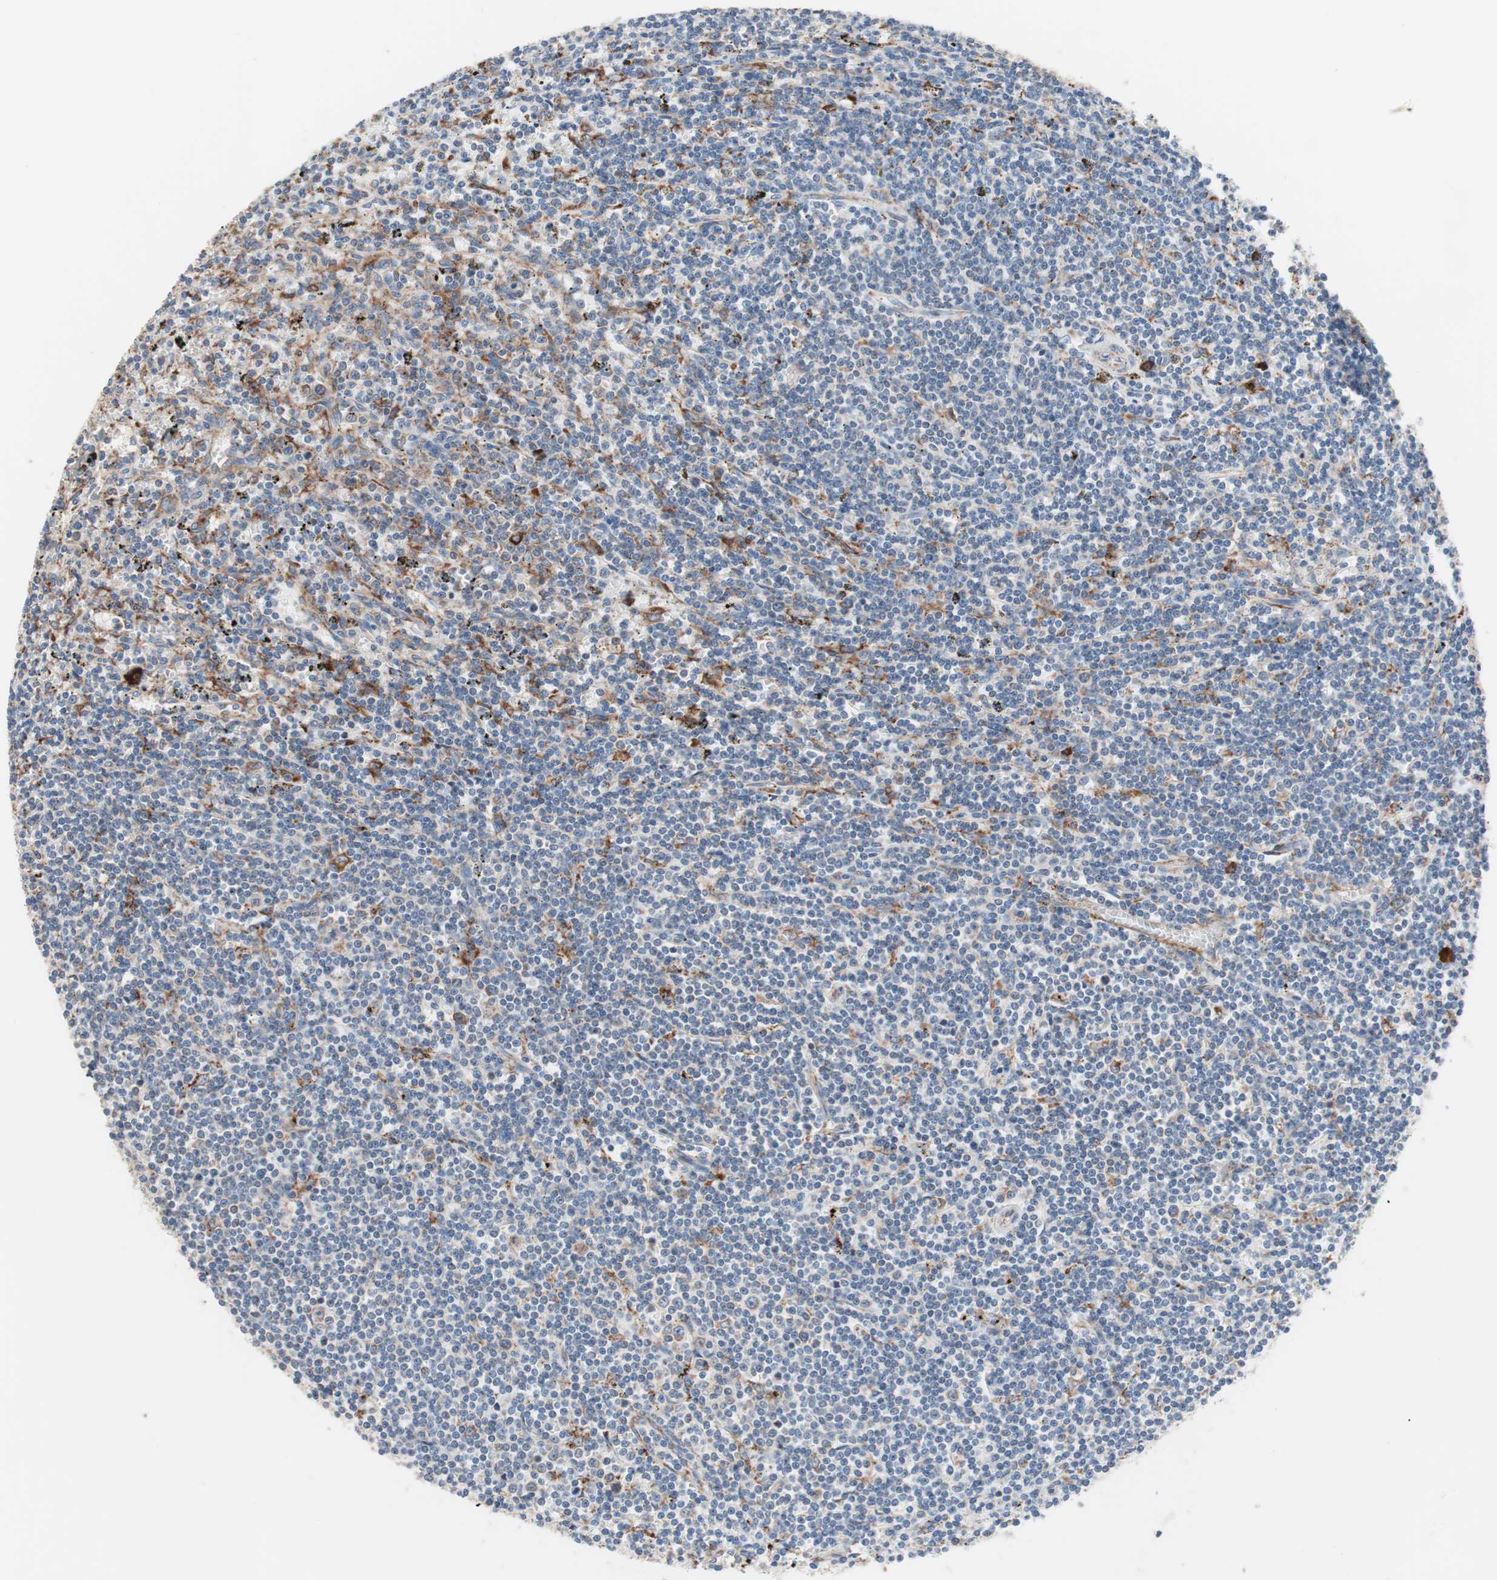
{"staining": {"intensity": "negative", "quantity": "none", "location": "none"}, "tissue": "lymphoma", "cell_type": "Tumor cells", "image_type": "cancer", "snomed": [{"axis": "morphology", "description": "Malignant lymphoma, non-Hodgkin's type, Low grade"}, {"axis": "topography", "description": "Spleen"}], "caption": "DAB immunohistochemical staining of lymphoma reveals no significant positivity in tumor cells.", "gene": "SLC27A4", "patient": {"sex": "male", "age": 76}}